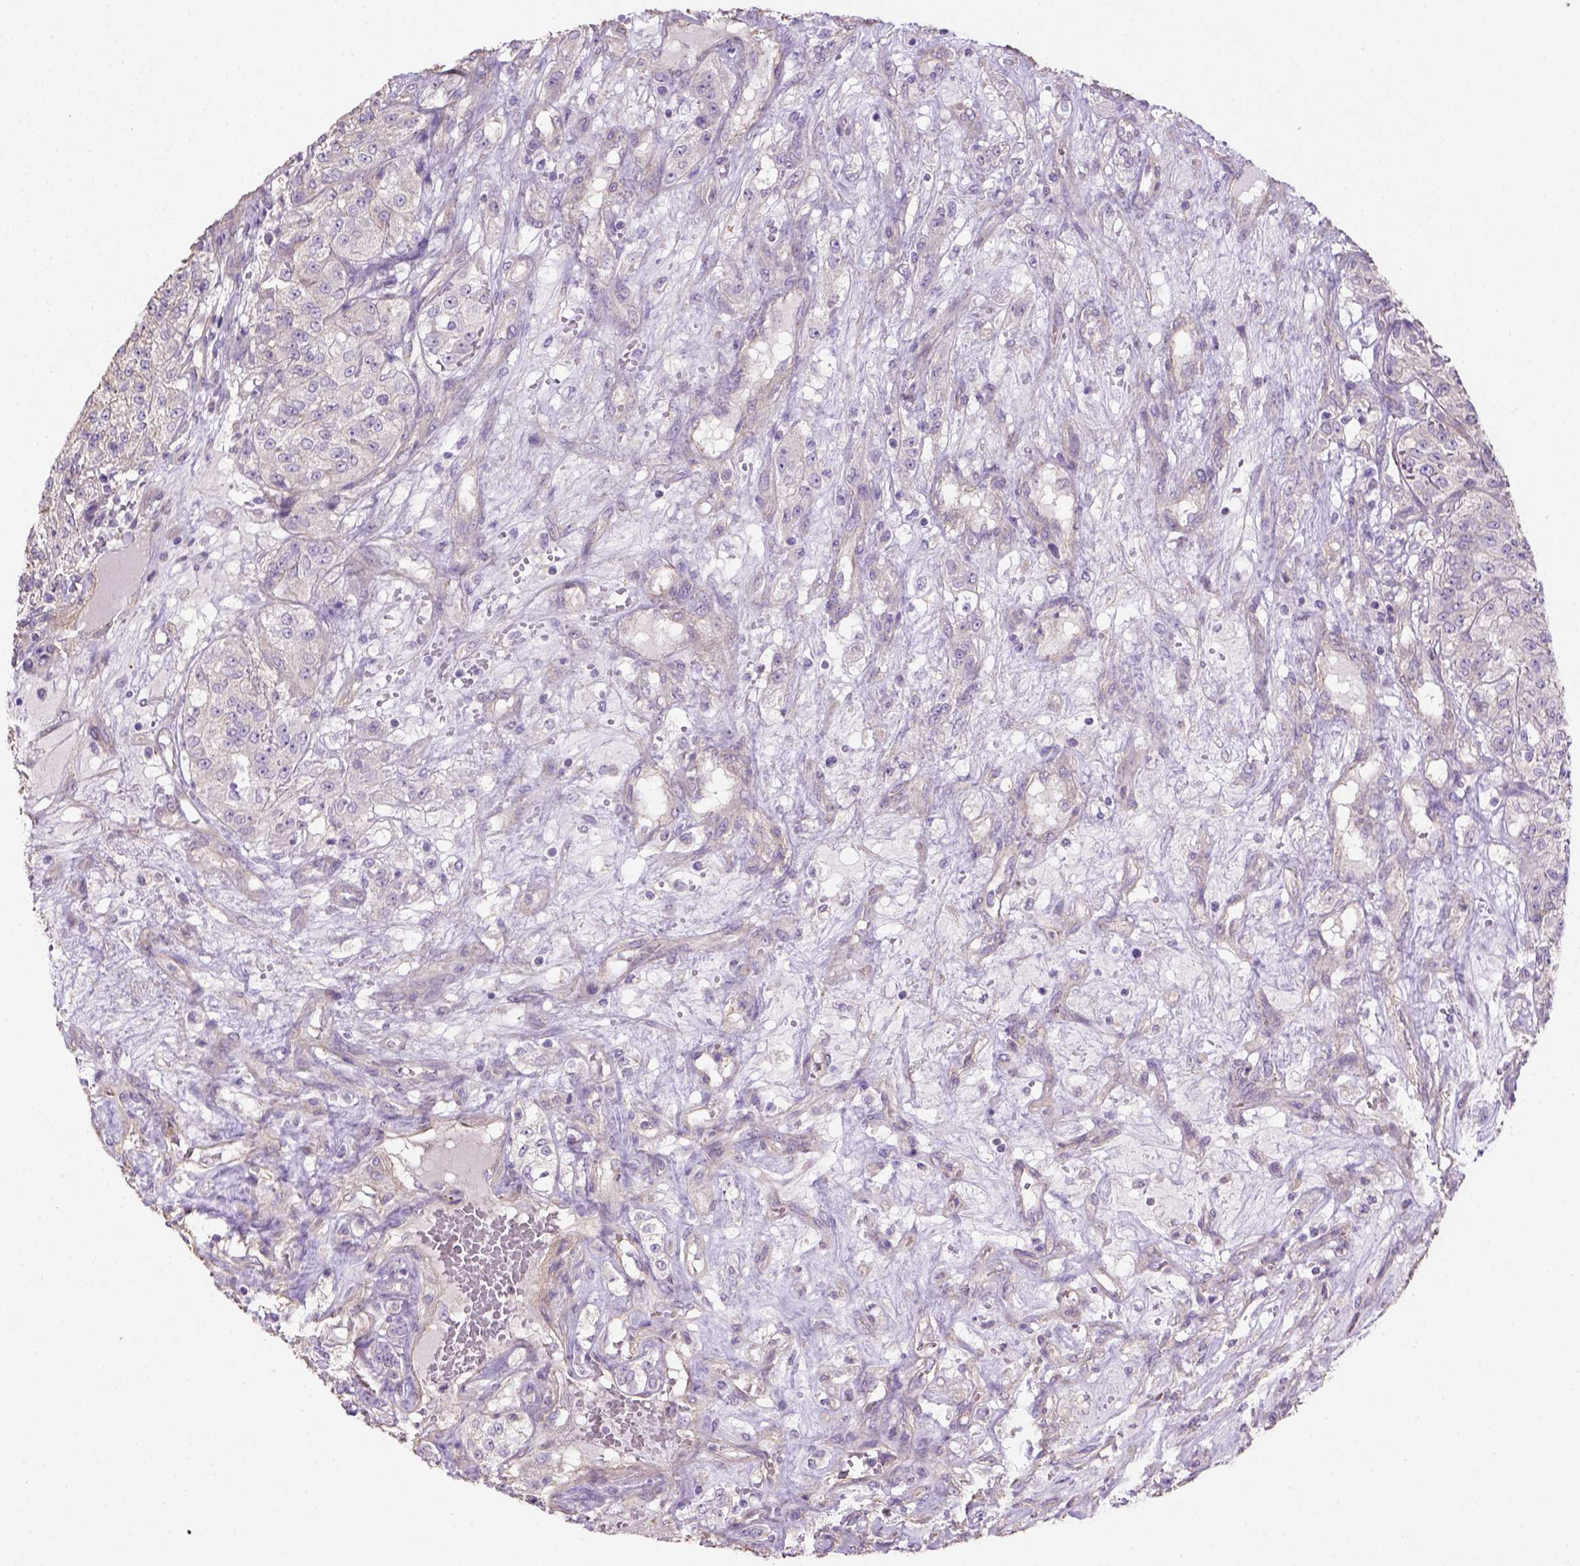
{"staining": {"intensity": "negative", "quantity": "none", "location": "none"}, "tissue": "renal cancer", "cell_type": "Tumor cells", "image_type": "cancer", "snomed": [{"axis": "morphology", "description": "Adenocarcinoma, NOS"}, {"axis": "topography", "description": "Kidney"}], "caption": "Tumor cells show no significant protein staining in adenocarcinoma (renal).", "gene": "HTRA1", "patient": {"sex": "female", "age": 63}}